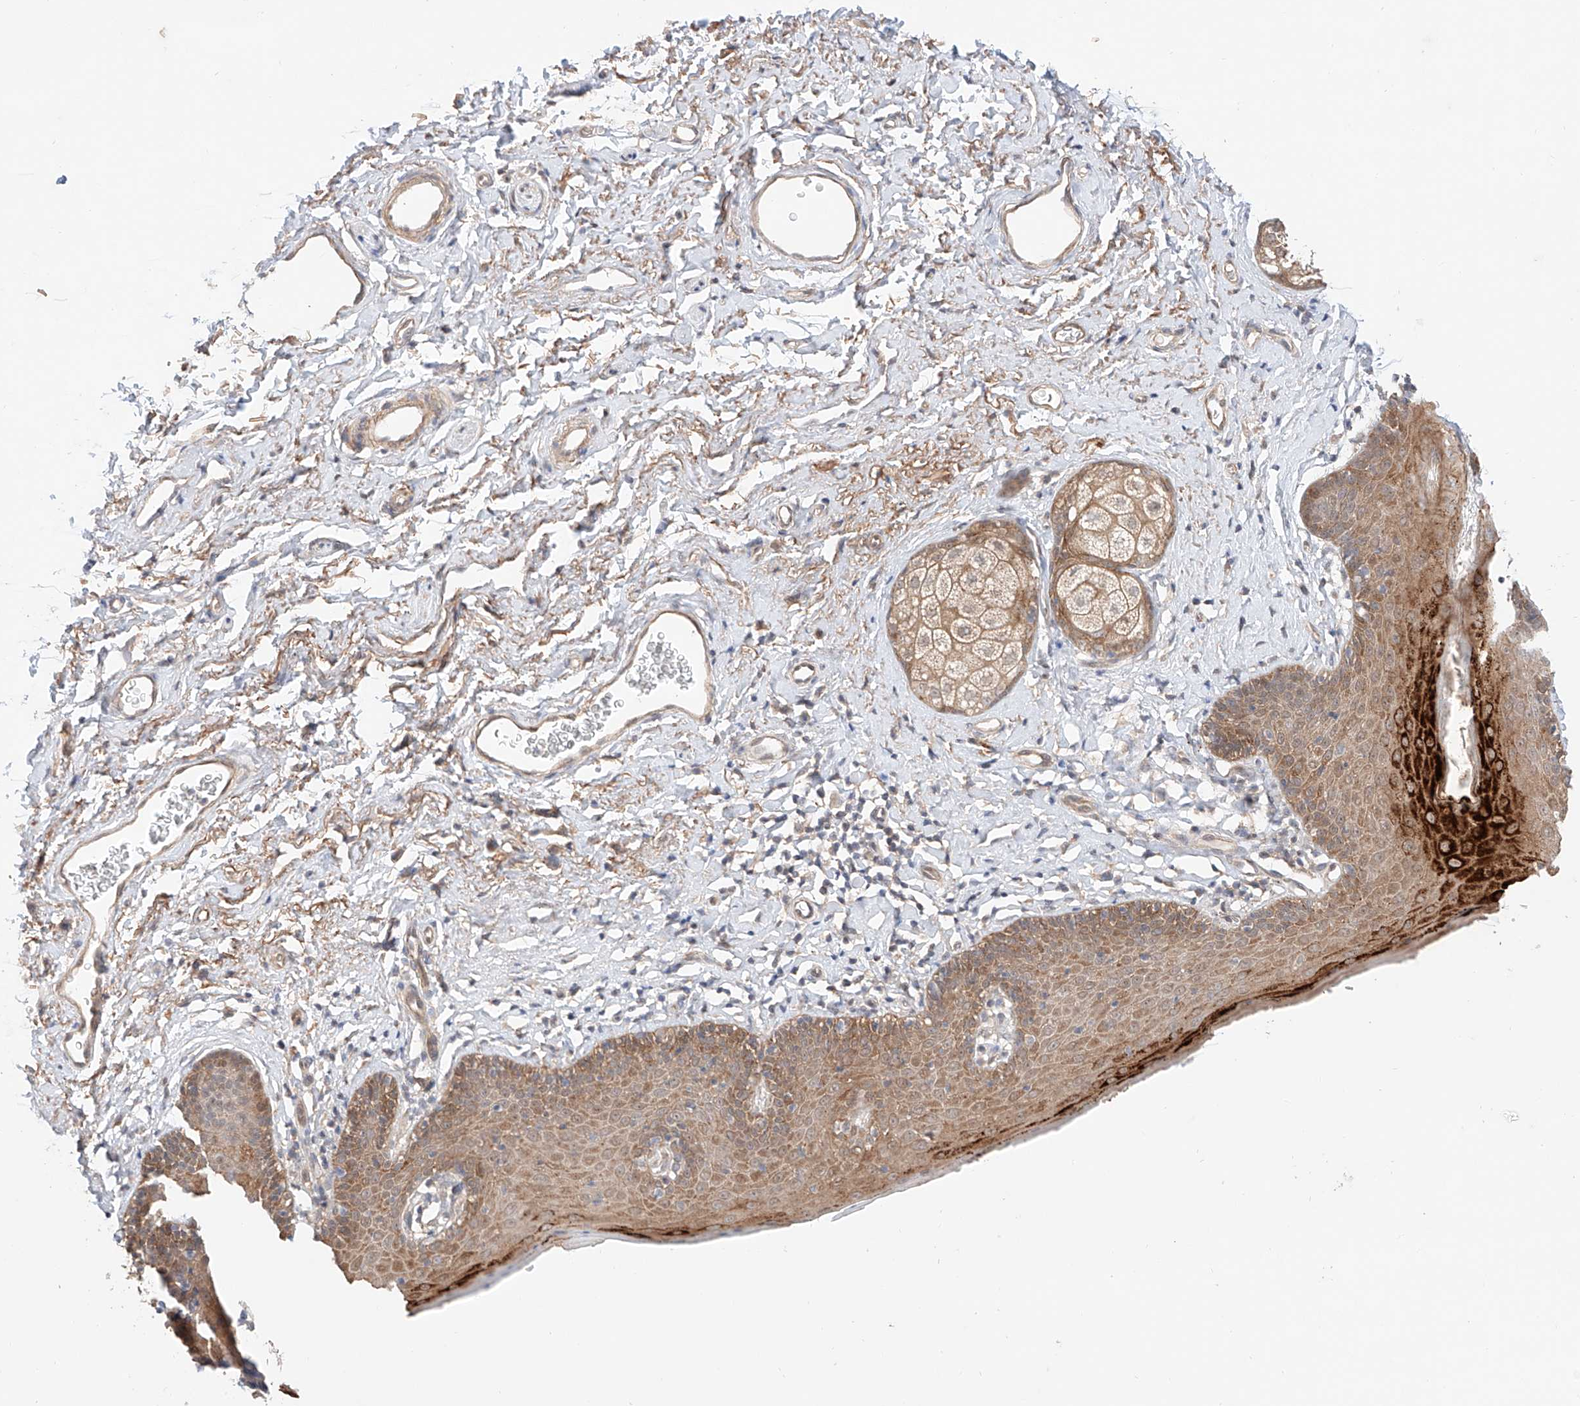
{"staining": {"intensity": "strong", "quantity": "25%-75%", "location": "cytoplasmic/membranous"}, "tissue": "skin", "cell_type": "Epidermal cells", "image_type": "normal", "snomed": [{"axis": "morphology", "description": "Normal tissue, NOS"}, {"axis": "topography", "description": "Vulva"}], "caption": "Protein staining exhibits strong cytoplasmic/membranous positivity in about 25%-75% of epidermal cells in normal skin. The staining is performed using DAB brown chromogen to label protein expression. The nuclei are counter-stained blue using hematoxylin.", "gene": "TSR2", "patient": {"sex": "female", "age": 66}}